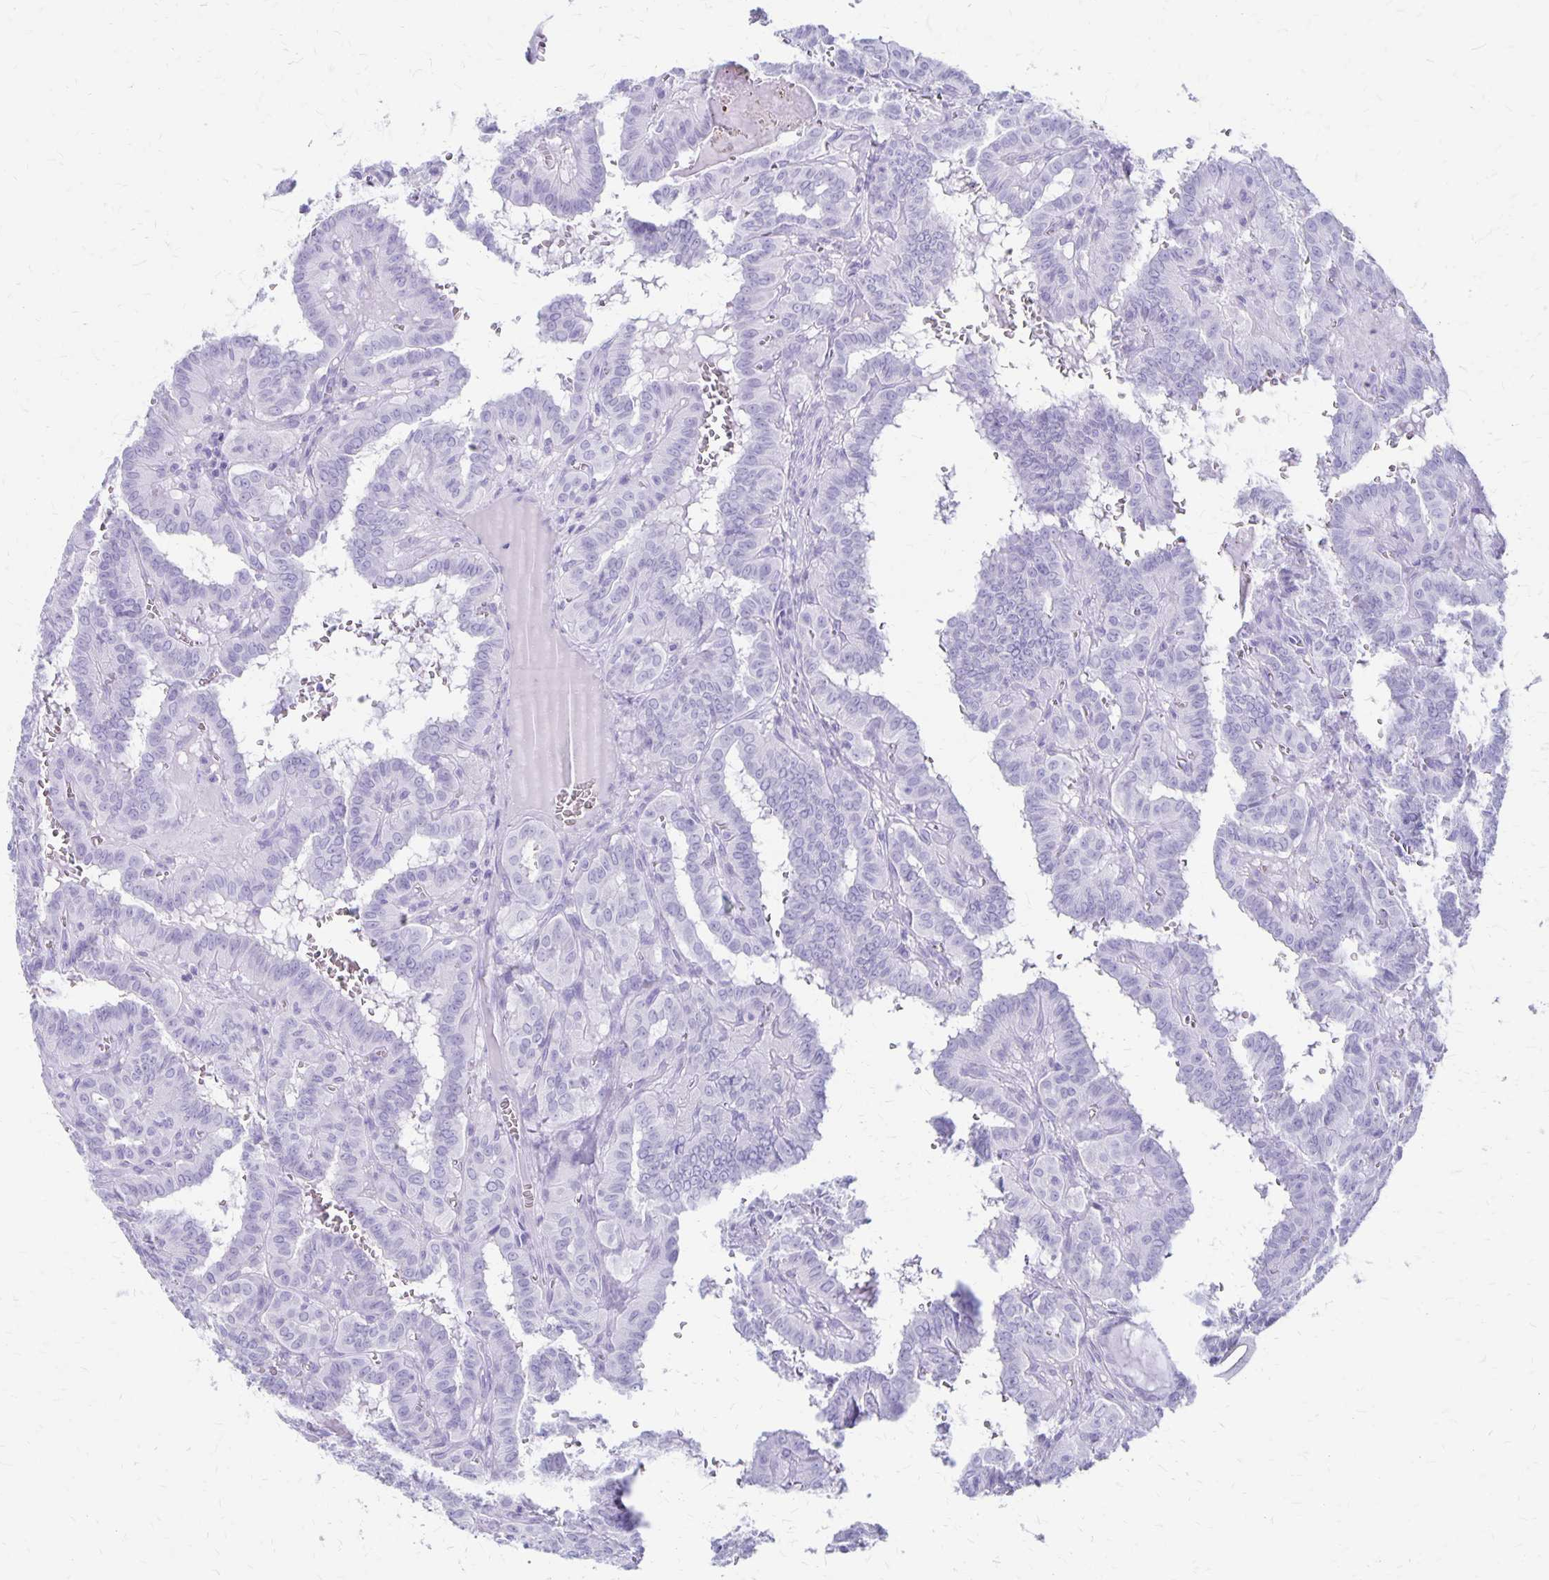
{"staining": {"intensity": "negative", "quantity": "none", "location": "none"}, "tissue": "thyroid cancer", "cell_type": "Tumor cells", "image_type": "cancer", "snomed": [{"axis": "morphology", "description": "Papillary adenocarcinoma, NOS"}, {"axis": "topography", "description": "Thyroid gland"}], "caption": "Thyroid papillary adenocarcinoma stained for a protein using IHC displays no positivity tumor cells.", "gene": "HOMER1", "patient": {"sex": "female", "age": 21}}